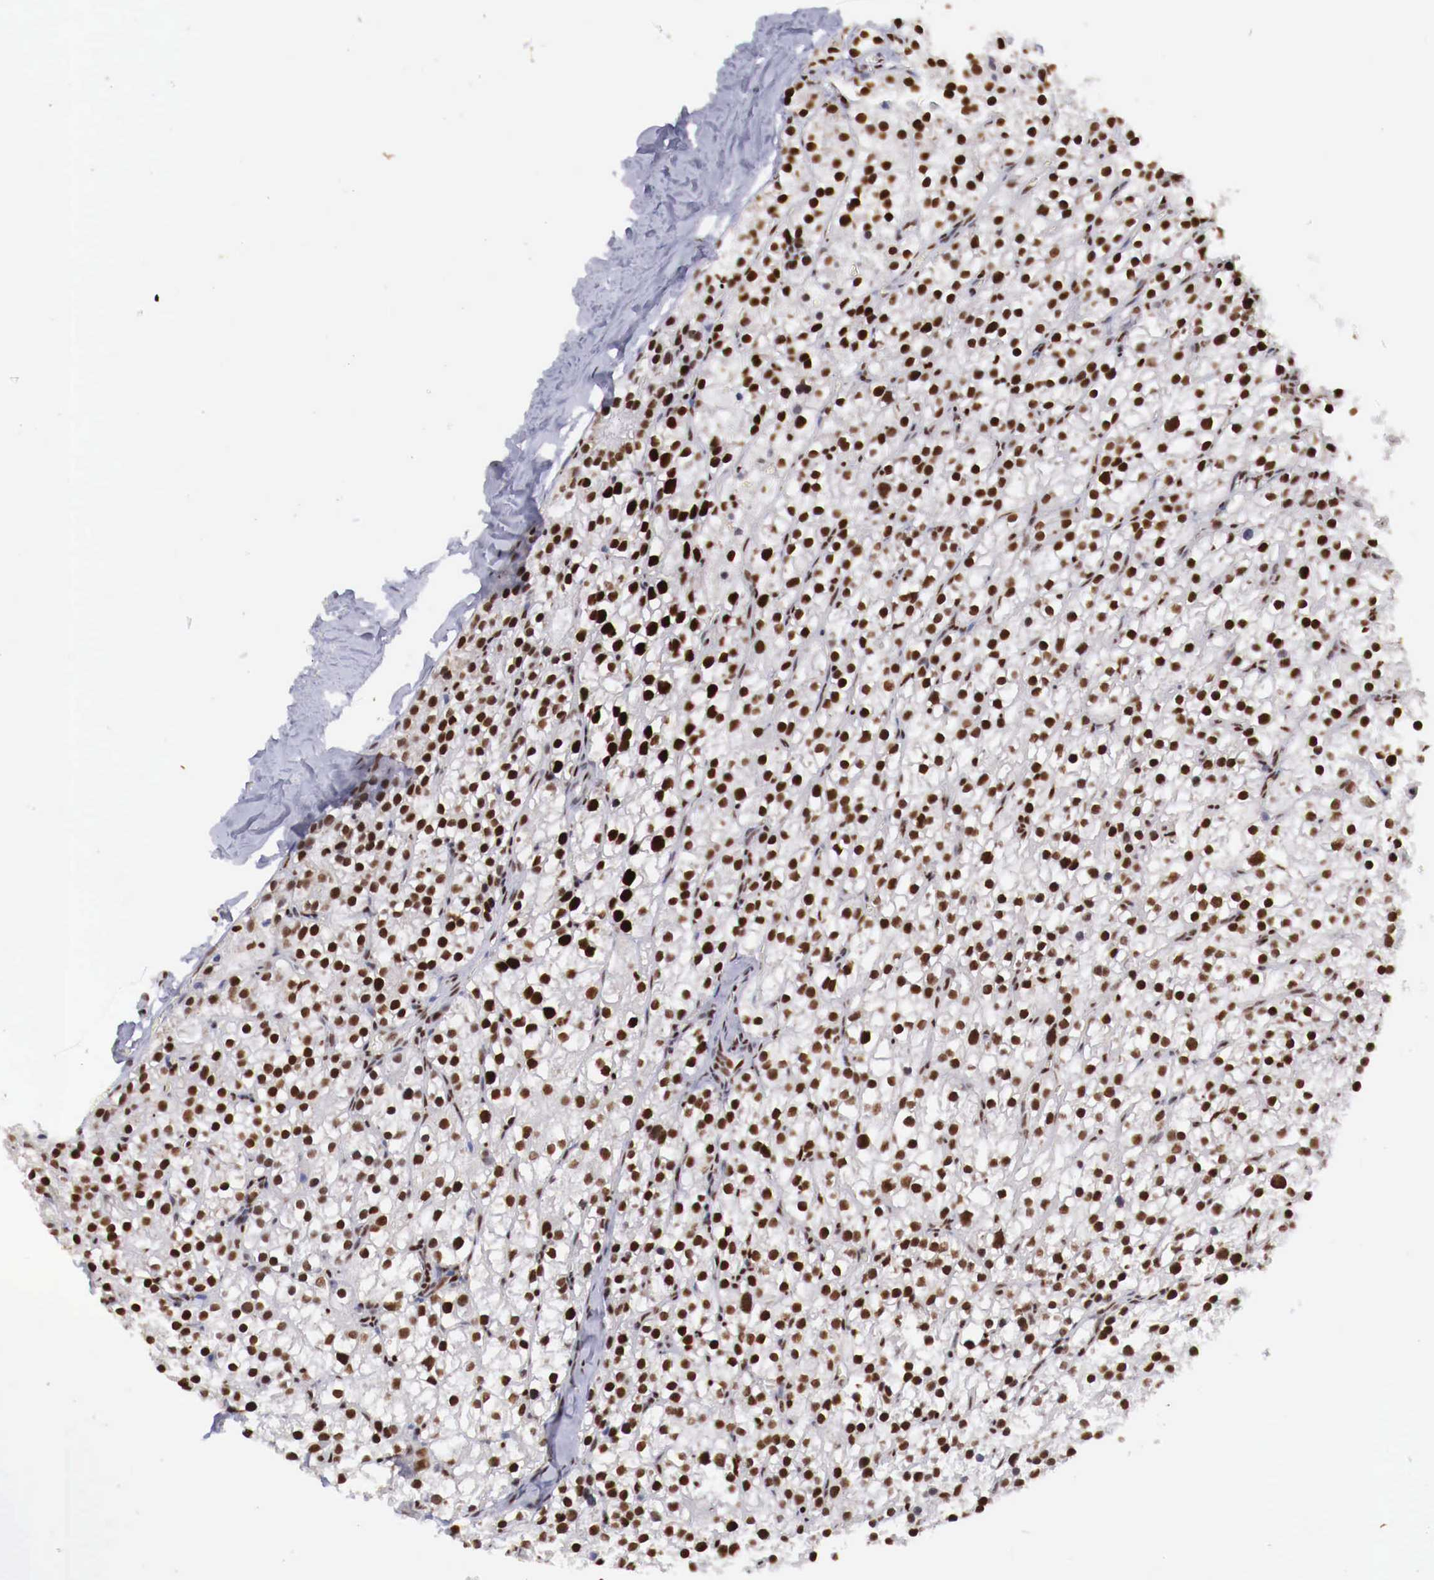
{"staining": {"intensity": "strong", "quantity": ">75%", "location": "nuclear"}, "tissue": "parathyroid gland", "cell_type": "Glandular cells", "image_type": "normal", "snomed": [{"axis": "morphology", "description": "Normal tissue, NOS"}, {"axis": "topography", "description": "Parathyroid gland"}], "caption": "Immunohistochemistry (IHC) (DAB) staining of benign parathyroid gland exhibits strong nuclear protein staining in approximately >75% of glandular cells. (brown staining indicates protein expression, while blue staining denotes nuclei).", "gene": "MAX", "patient": {"sex": "female", "age": 54}}